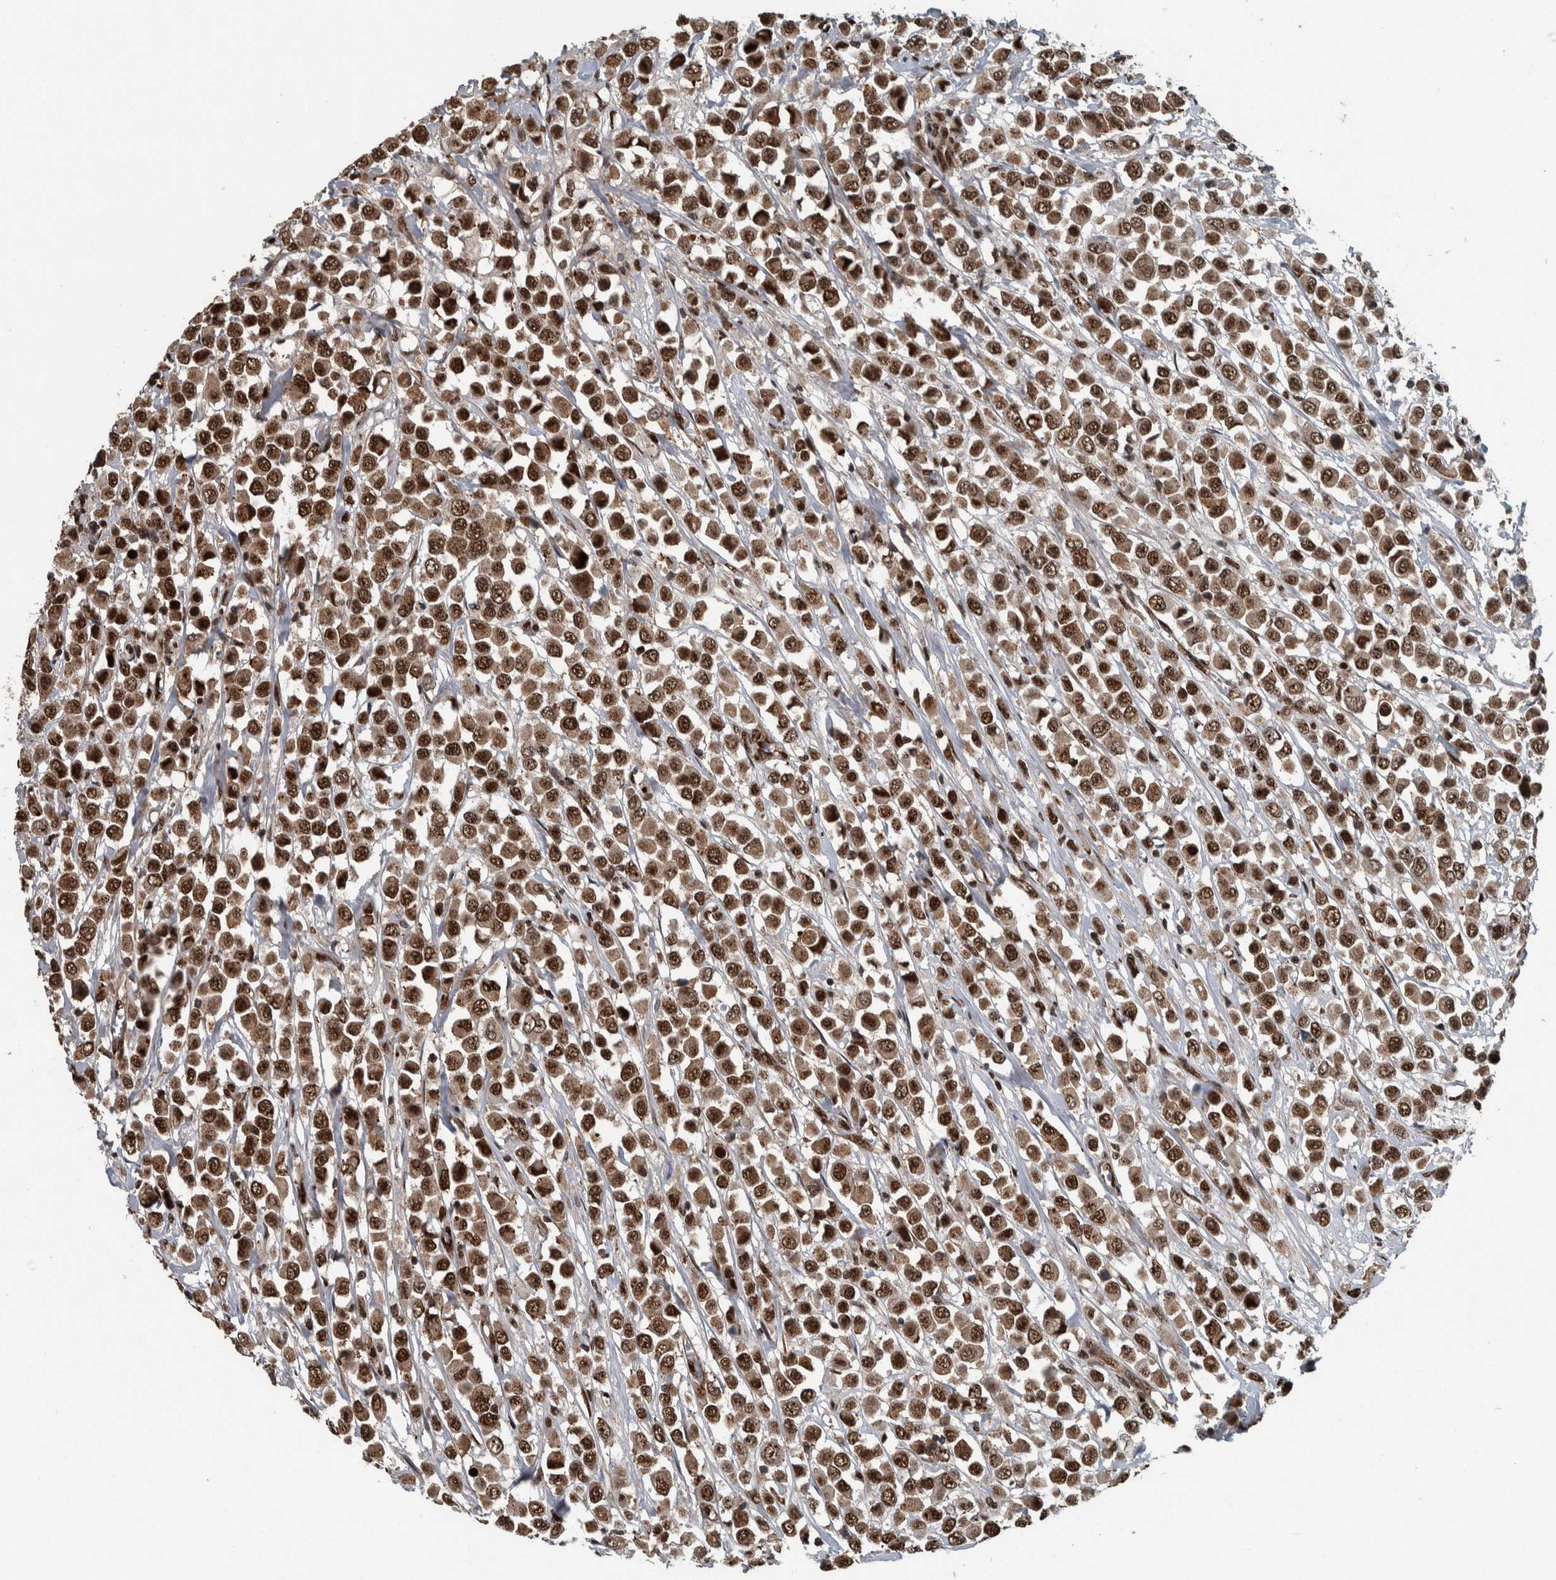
{"staining": {"intensity": "strong", "quantity": ">75%", "location": "cytoplasmic/membranous,nuclear"}, "tissue": "breast cancer", "cell_type": "Tumor cells", "image_type": "cancer", "snomed": [{"axis": "morphology", "description": "Duct carcinoma"}, {"axis": "topography", "description": "Breast"}], "caption": "High-power microscopy captured an IHC micrograph of breast cancer (intraductal carcinoma), revealing strong cytoplasmic/membranous and nuclear expression in about >75% of tumor cells.", "gene": "FAM135B", "patient": {"sex": "female", "age": 61}}